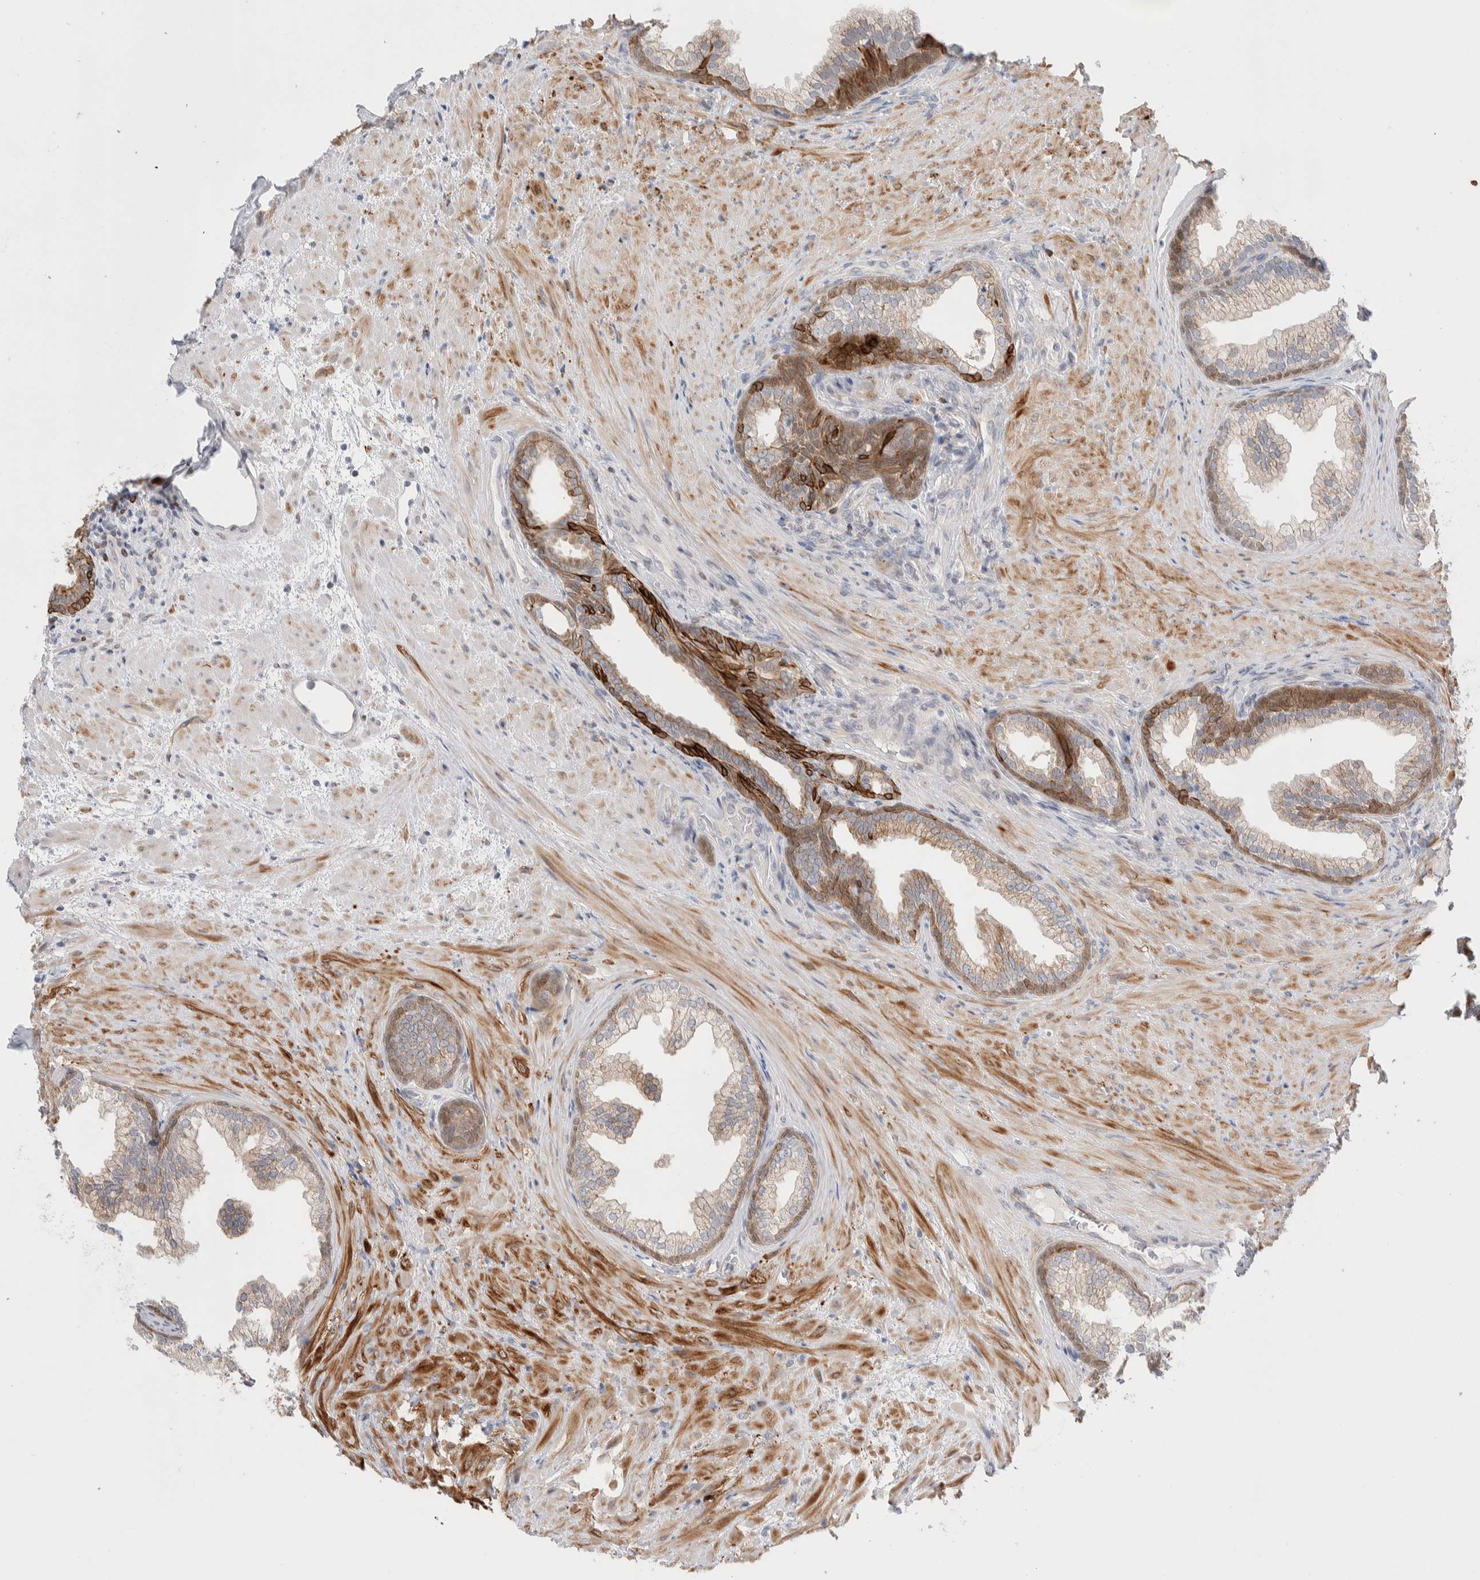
{"staining": {"intensity": "moderate", "quantity": "25%-75%", "location": "cytoplasmic/membranous"}, "tissue": "prostate", "cell_type": "Glandular cells", "image_type": "normal", "snomed": [{"axis": "morphology", "description": "Normal tissue, NOS"}, {"axis": "topography", "description": "Prostate"}], "caption": "This is a photomicrograph of immunohistochemistry staining of benign prostate, which shows moderate positivity in the cytoplasmic/membranous of glandular cells.", "gene": "C1orf112", "patient": {"sex": "male", "age": 76}}